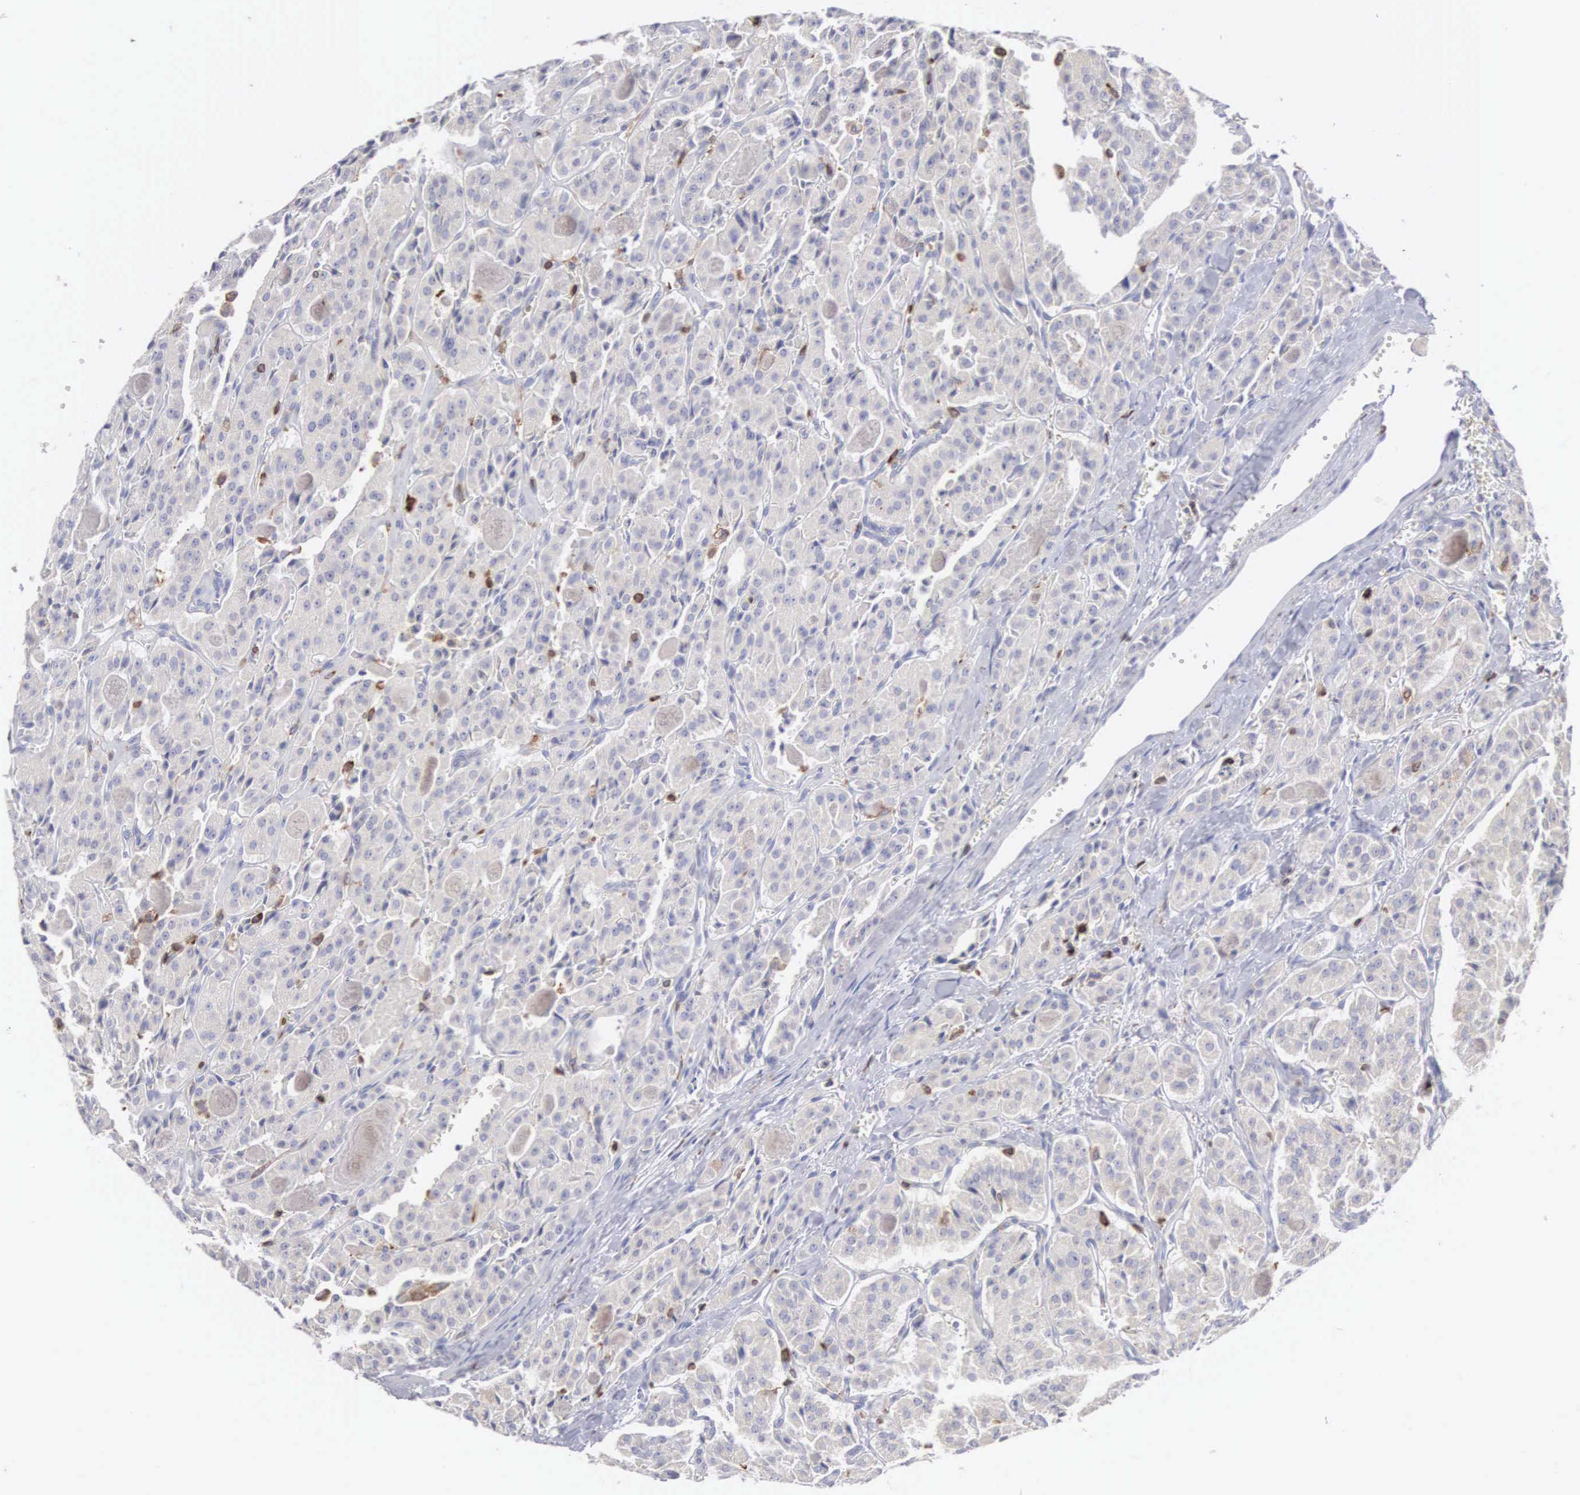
{"staining": {"intensity": "weak", "quantity": "25%-75%", "location": "cytoplasmic/membranous"}, "tissue": "thyroid cancer", "cell_type": "Tumor cells", "image_type": "cancer", "snomed": [{"axis": "morphology", "description": "Carcinoma, NOS"}, {"axis": "topography", "description": "Thyroid gland"}], "caption": "DAB immunohistochemical staining of human thyroid carcinoma demonstrates weak cytoplasmic/membranous protein expression in approximately 25%-75% of tumor cells. The protein is shown in brown color, while the nuclei are stained blue.", "gene": "SH3BP1", "patient": {"sex": "male", "age": 76}}